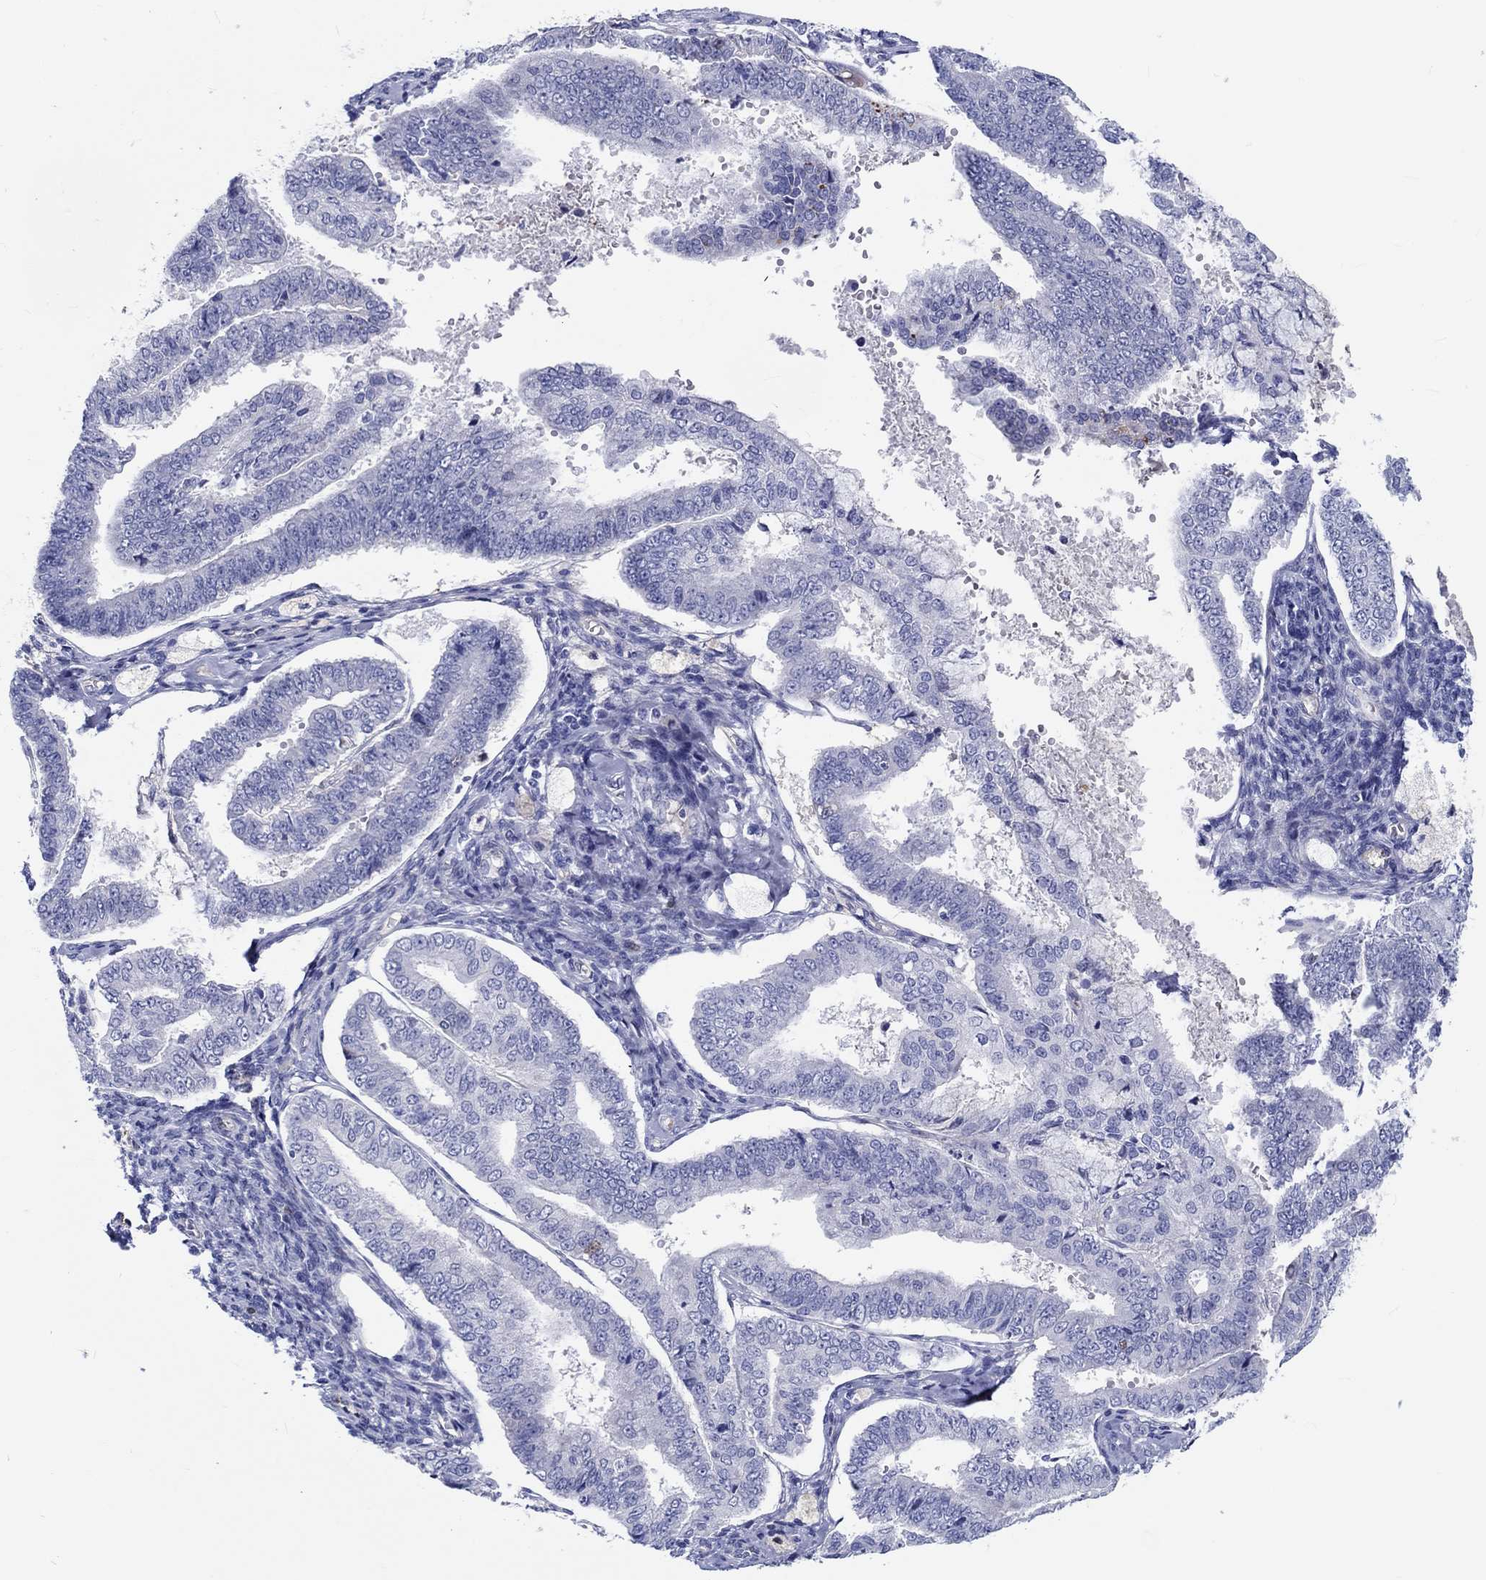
{"staining": {"intensity": "negative", "quantity": "none", "location": "none"}, "tissue": "endometrial cancer", "cell_type": "Tumor cells", "image_type": "cancer", "snomed": [{"axis": "morphology", "description": "Adenocarcinoma, NOS"}, {"axis": "topography", "description": "Endometrium"}], "caption": "Histopathology image shows no significant protein staining in tumor cells of endometrial cancer.", "gene": "CDY2B", "patient": {"sex": "female", "age": 63}}